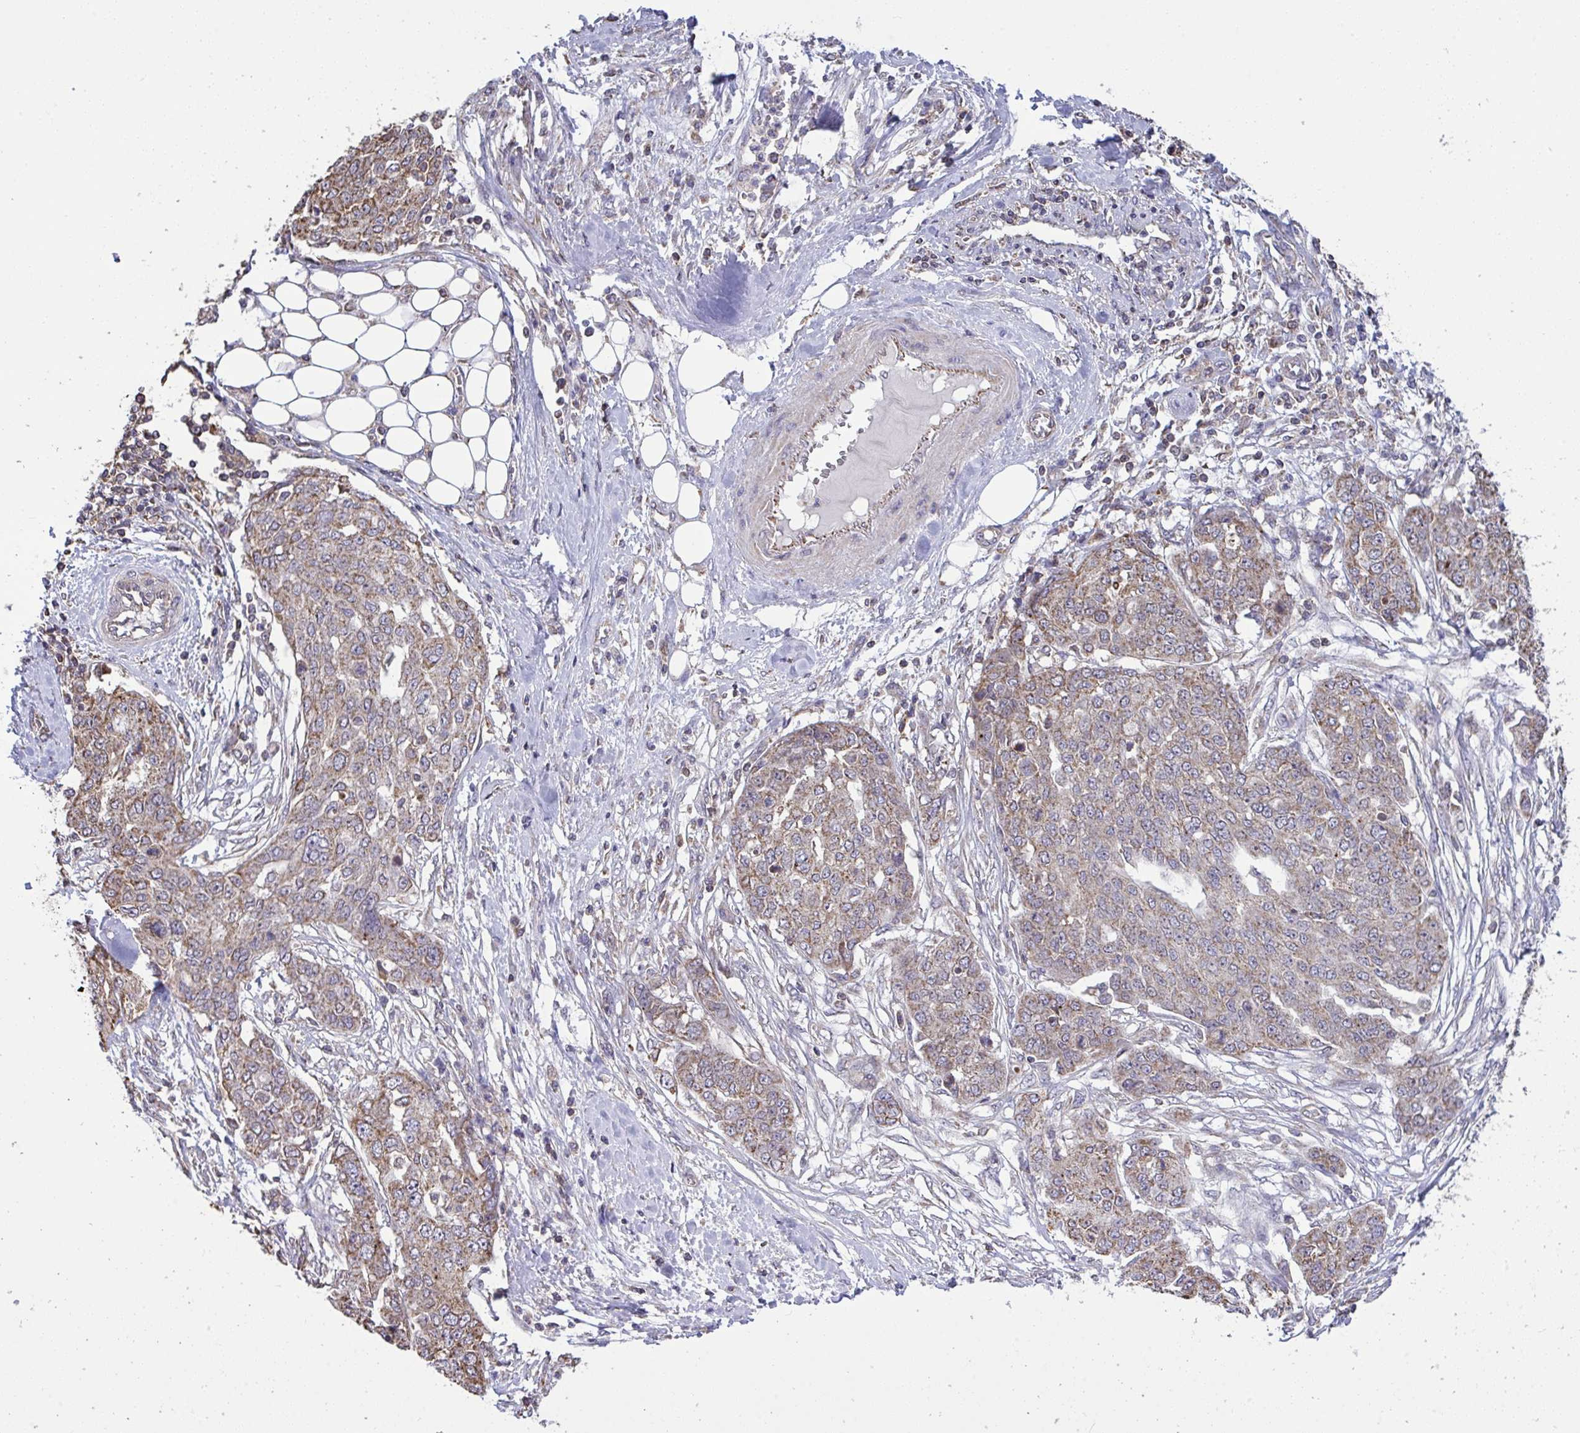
{"staining": {"intensity": "weak", "quantity": "25%-75%", "location": "cytoplasmic/membranous"}, "tissue": "ovarian cancer", "cell_type": "Tumor cells", "image_type": "cancer", "snomed": [{"axis": "morphology", "description": "Cystadenocarcinoma, serous, NOS"}, {"axis": "topography", "description": "Soft tissue"}, {"axis": "topography", "description": "Ovary"}], "caption": "There is low levels of weak cytoplasmic/membranous staining in tumor cells of serous cystadenocarcinoma (ovarian), as demonstrated by immunohistochemical staining (brown color).", "gene": "PPM1H", "patient": {"sex": "female", "age": 57}}